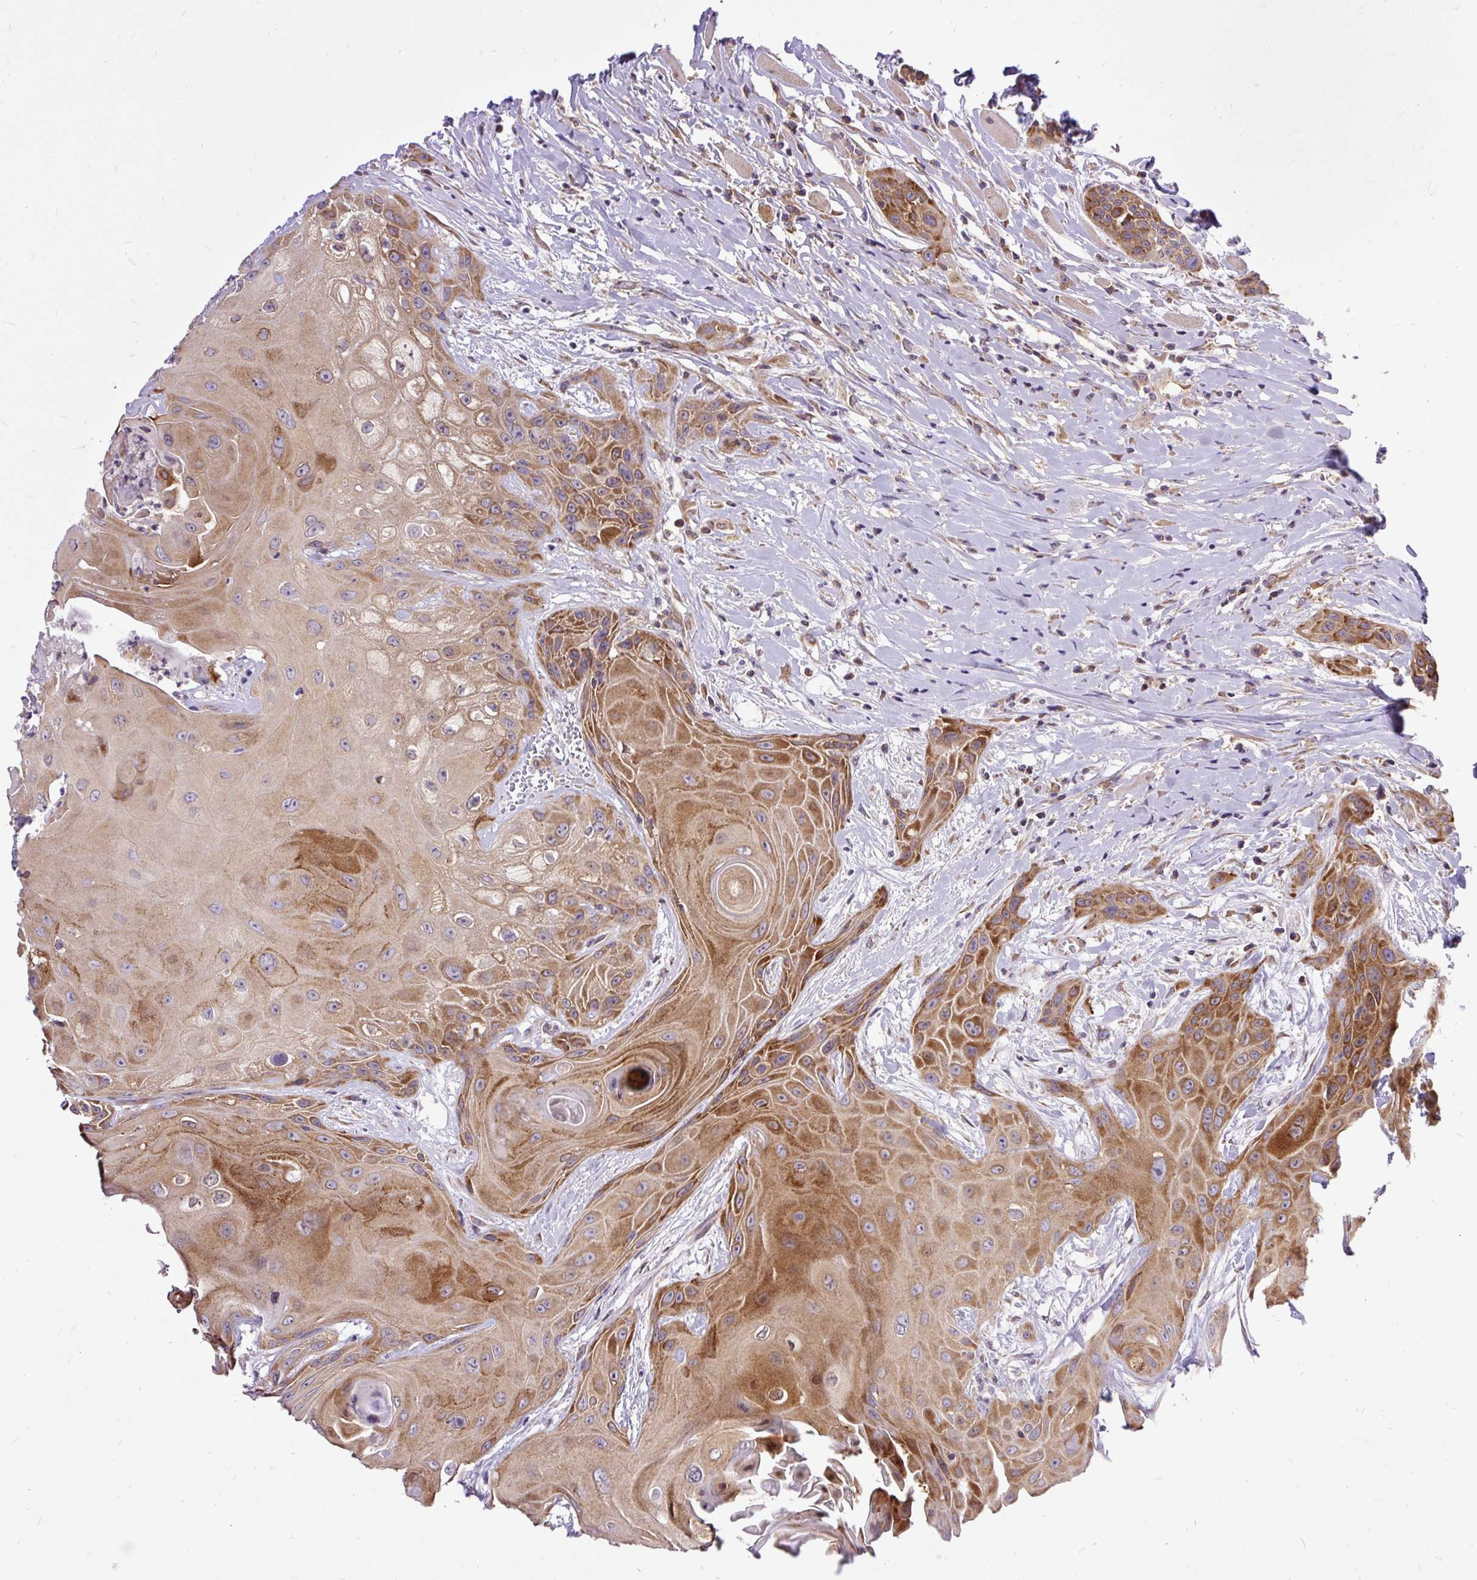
{"staining": {"intensity": "strong", "quantity": "25%-75%", "location": "cytoplasmic/membranous"}, "tissue": "head and neck cancer", "cell_type": "Tumor cells", "image_type": "cancer", "snomed": [{"axis": "morphology", "description": "Squamous cell carcinoma, NOS"}, {"axis": "topography", "description": "Head-Neck"}], "caption": "This photomicrograph demonstrates squamous cell carcinoma (head and neck) stained with immunohistochemistry to label a protein in brown. The cytoplasmic/membranous of tumor cells show strong positivity for the protein. Nuclei are counter-stained blue.", "gene": "TRIM17", "patient": {"sex": "female", "age": 73}}